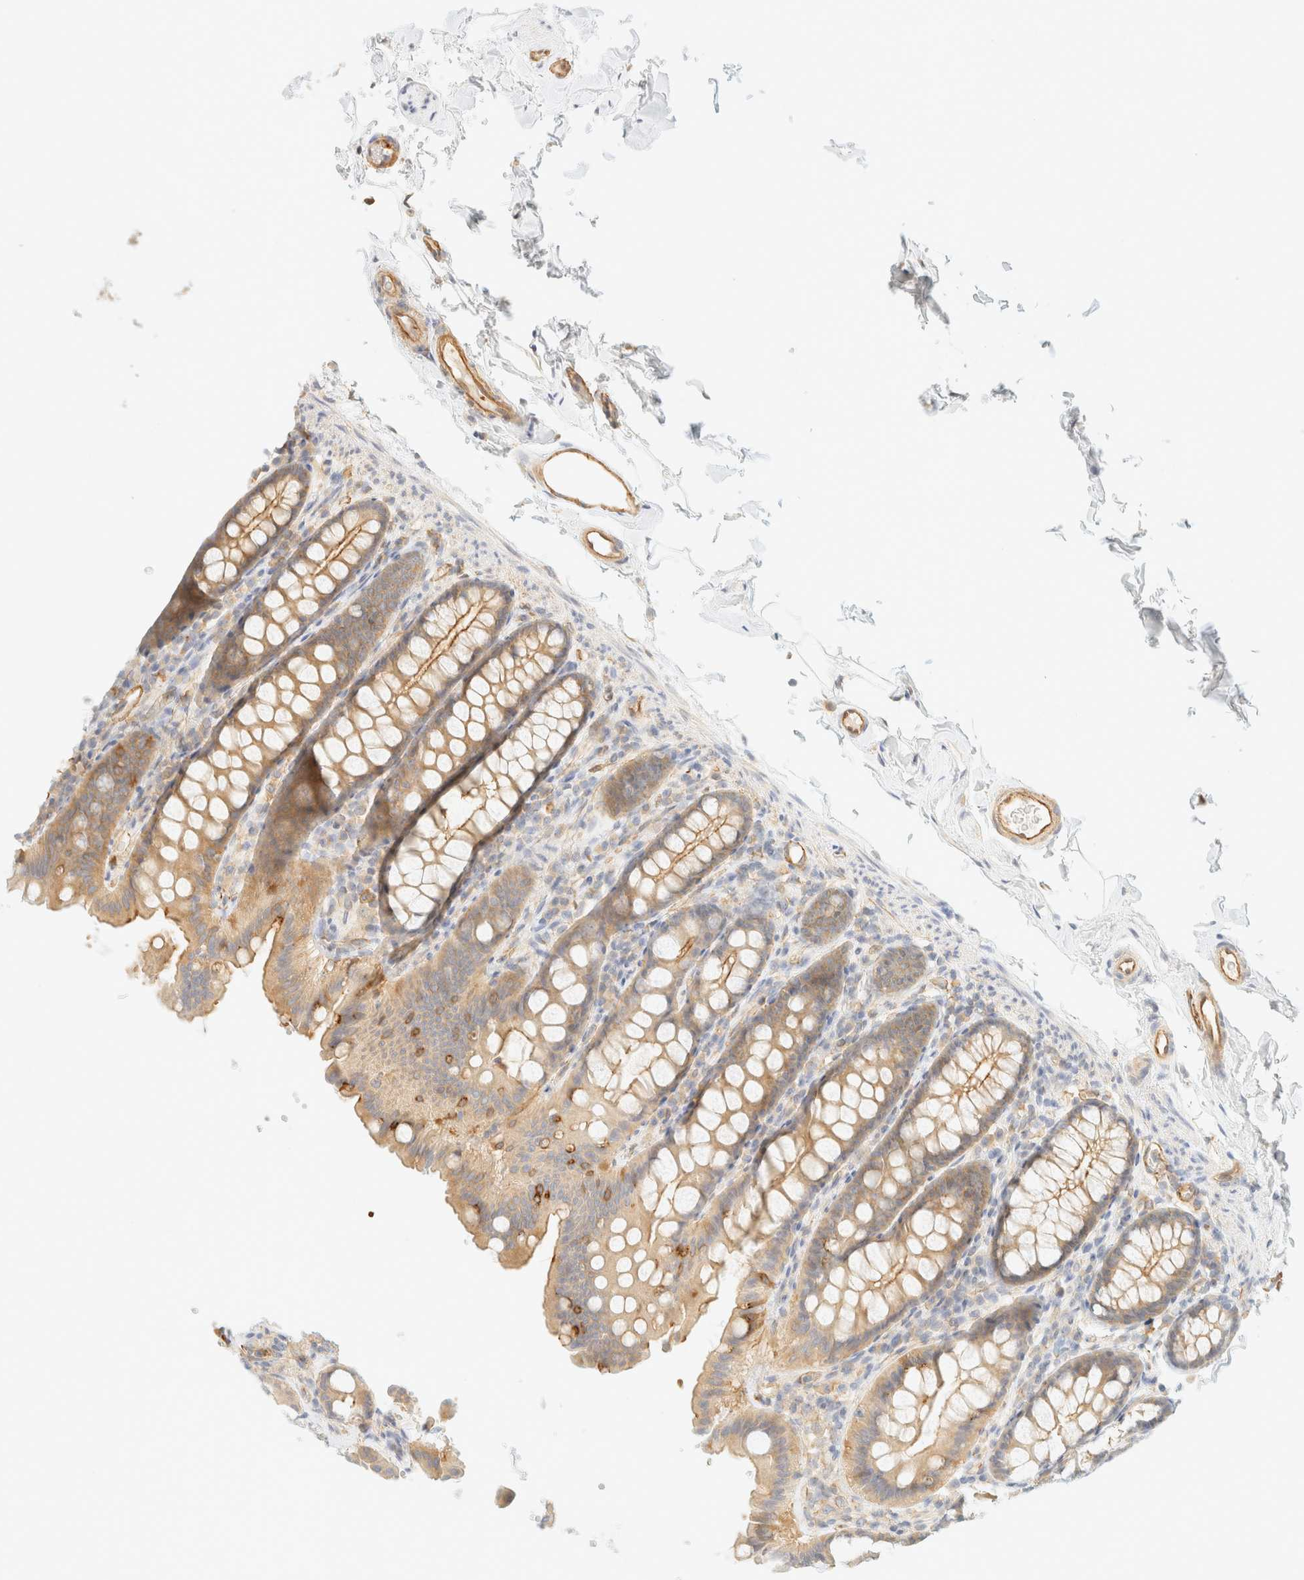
{"staining": {"intensity": "moderate", "quantity": ">75%", "location": "cytoplasmic/membranous"}, "tissue": "colon", "cell_type": "Endothelial cells", "image_type": "normal", "snomed": [{"axis": "morphology", "description": "Normal tissue, NOS"}, {"axis": "topography", "description": "Colon"}, {"axis": "topography", "description": "Peripheral nerve tissue"}], "caption": "Endothelial cells reveal moderate cytoplasmic/membranous expression in about >75% of cells in normal colon. Nuclei are stained in blue.", "gene": "OTOP2", "patient": {"sex": "female", "age": 61}}